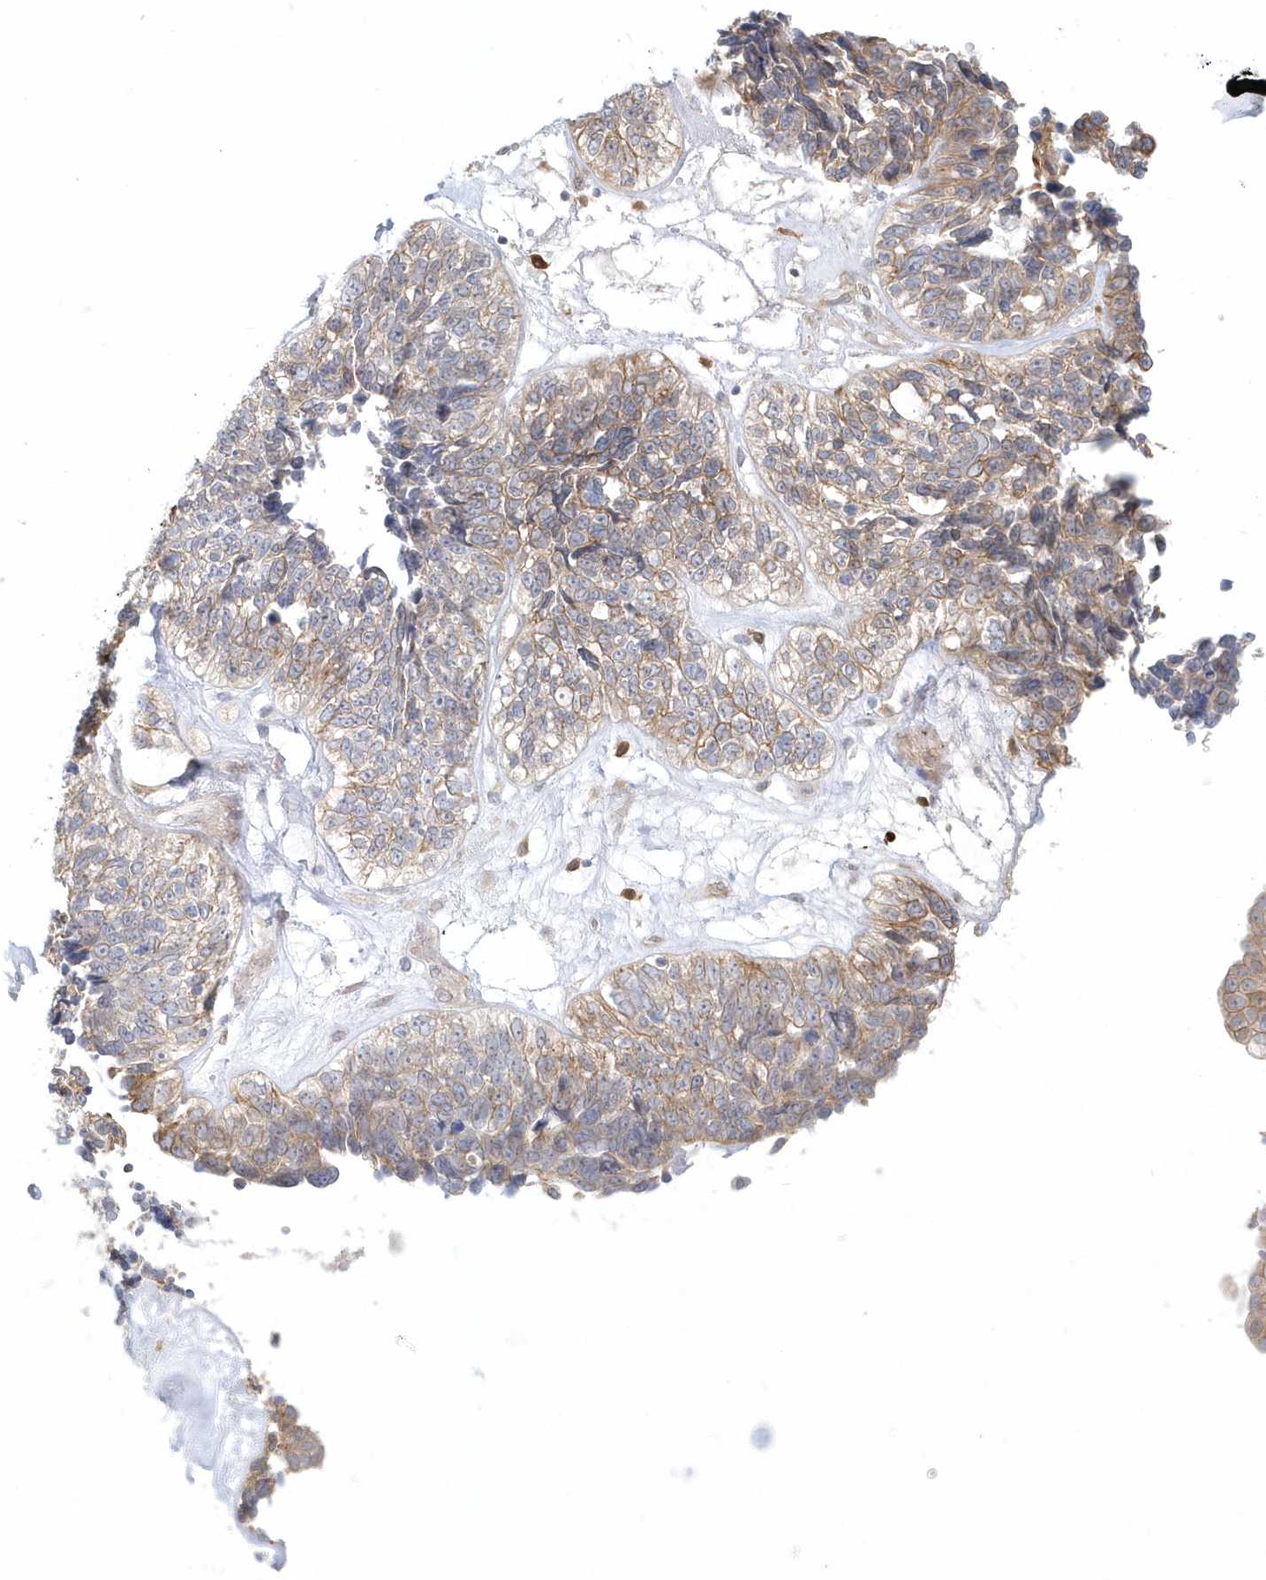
{"staining": {"intensity": "weak", "quantity": ">75%", "location": "cytoplasmic/membranous"}, "tissue": "ovarian cancer", "cell_type": "Tumor cells", "image_type": "cancer", "snomed": [{"axis": "morphology", "description": "Cystadenocarcinoma, serous, NOS"}, {"axis": "topography", "description": "Ovary"}], "caption": "Immunohistochemistry histopathology image of neoplastic tissue: human serous cystadenocarcinoma (ovarian) stained using immunohistochemistry displays low levels of weak protein expression localized specifically in the cytoplasmic/membranous of tumor cells, appearing as a cytoplasmic/membranous brown color.", "gene": "DNAH1", "patient": {"sex": "female", "age": 79}}